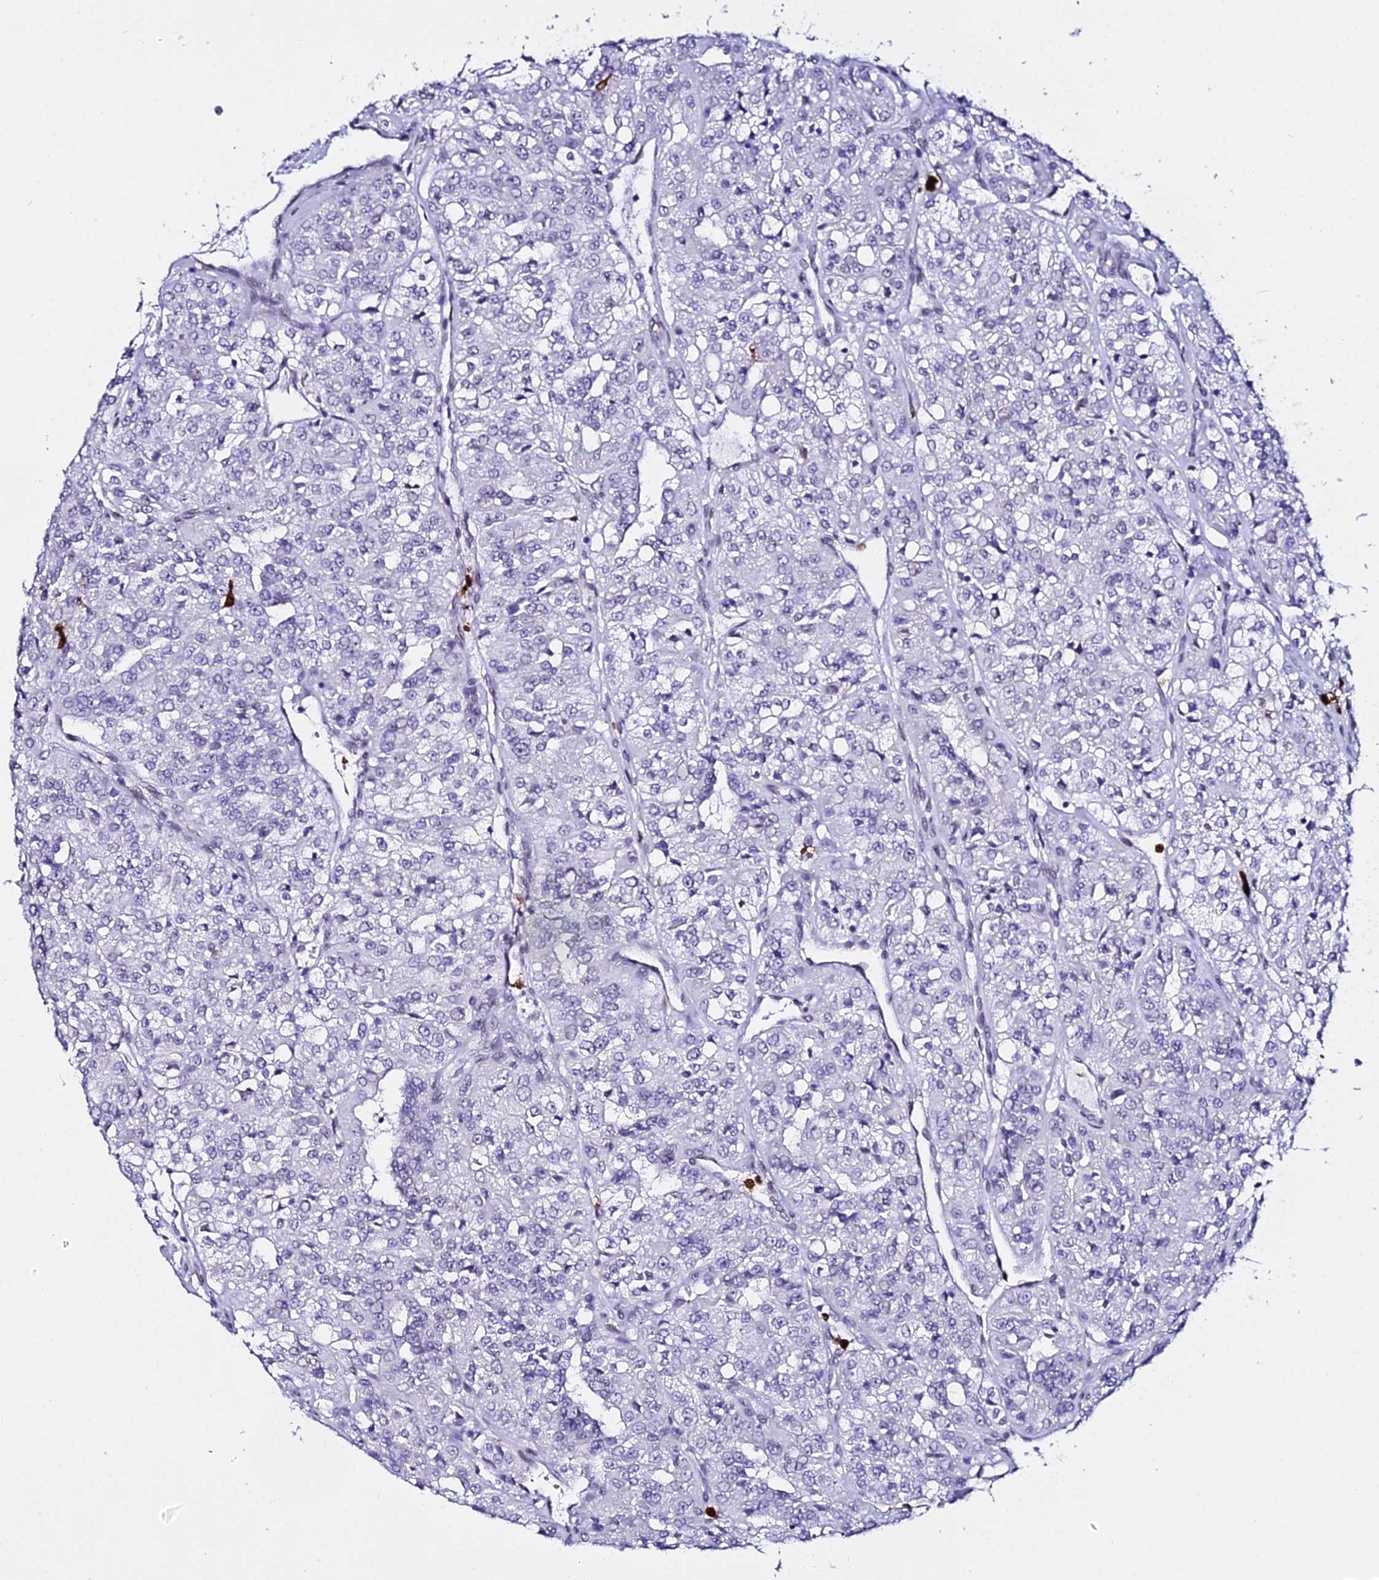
{"staining": {"intensity": "negative", "quantity": "none", "location": "none"}, "tissue": "renal cancer", "cell_type": "Tumor cells", "image_type": "cancer", "snomed": [{"axis": "morphology", "description": "Adenocarcinoma, NOS"}, {"axis": "topography", "description": "Kidney"}], "caption": "Tumor cells are negative for protein expression in human adenocarcinoma (renal).", "gene": "MCM10", "patient": {"sex": "female", "age": 63}}